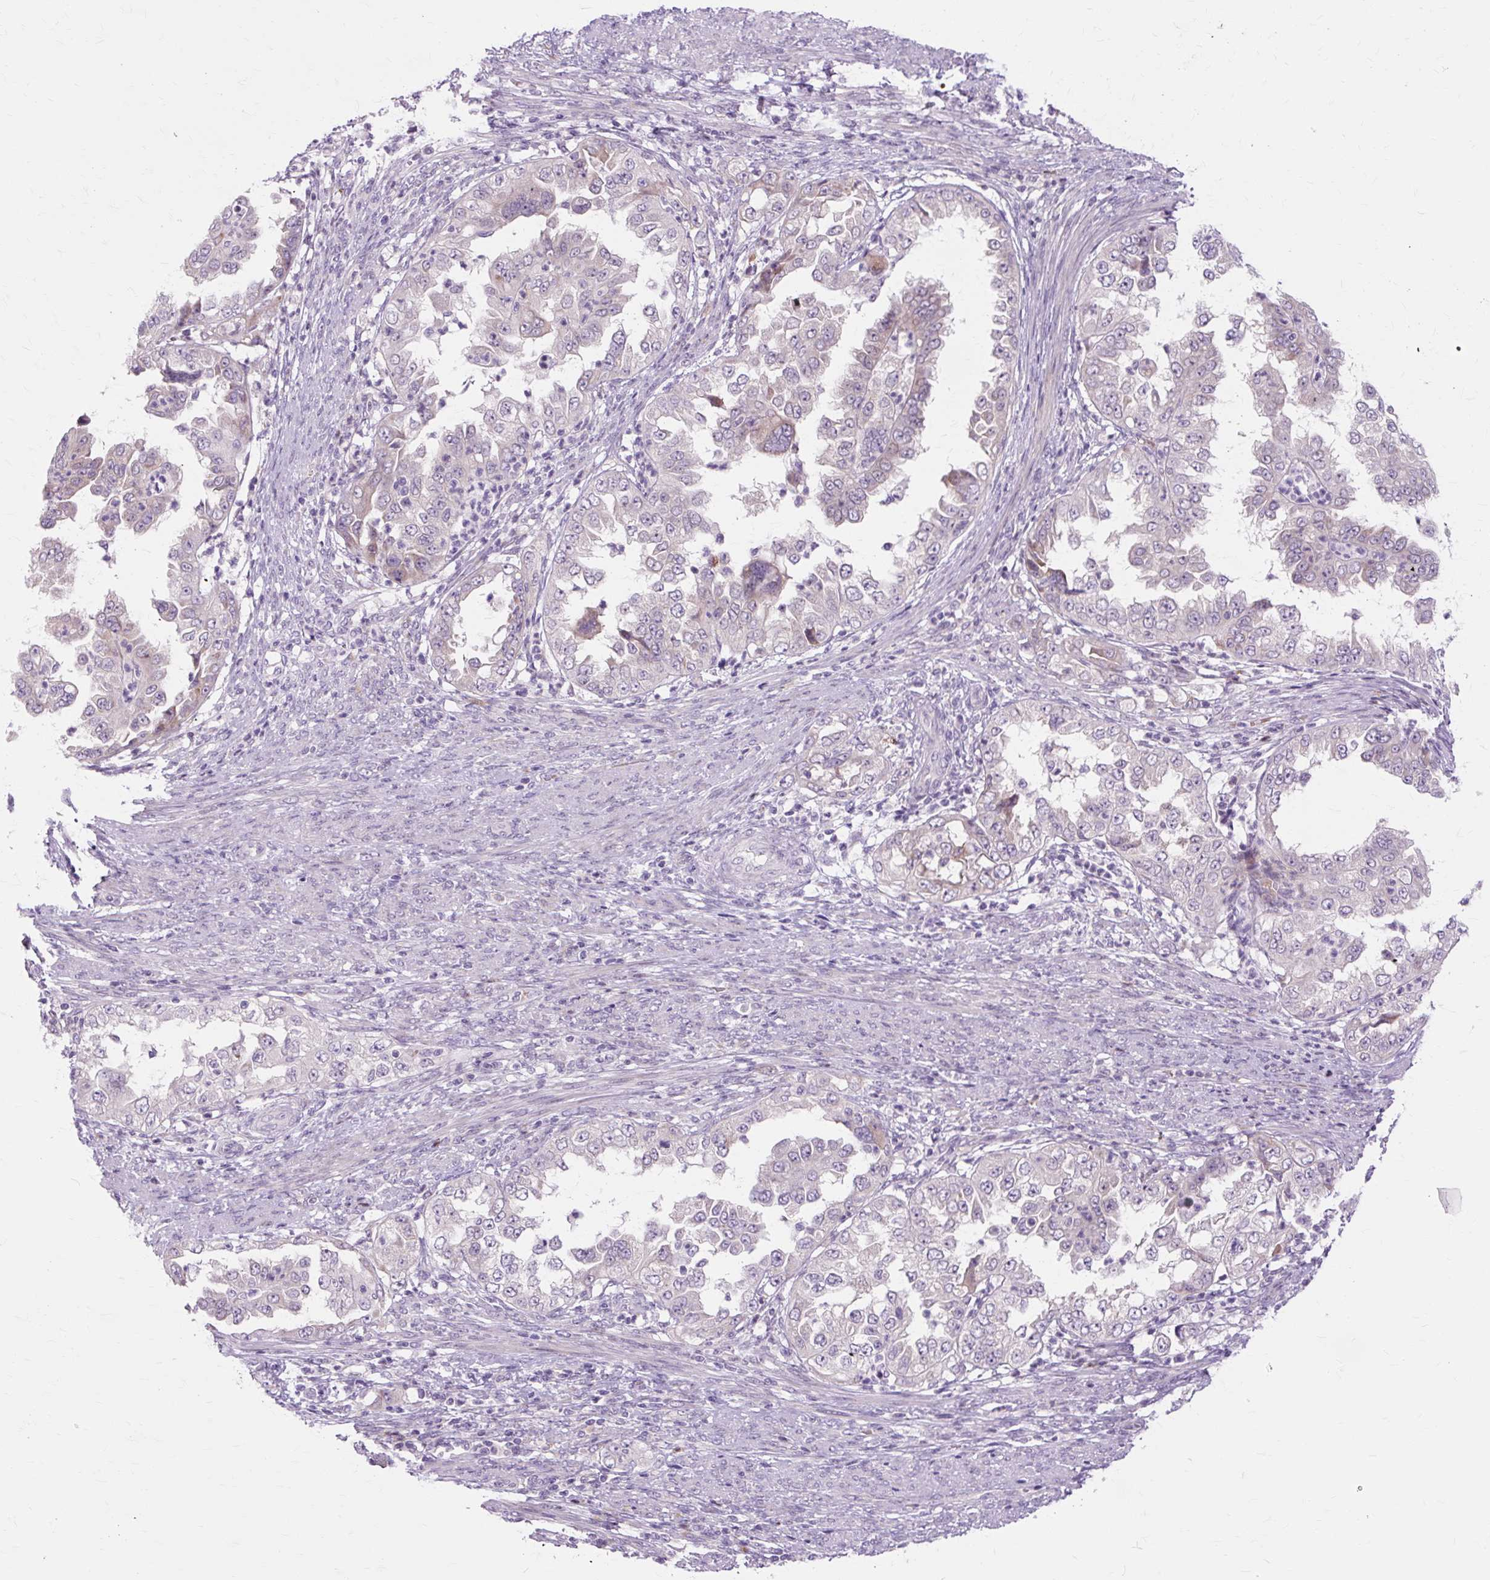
{"staining": {"intensity": "negative", "quantity": "none", "location": "none"}, "tissue": "endometrial cancer", "cell_type": "Tumor cells", "image_type": "cancer", "snomed": [{"axis": "morphology", "description": "Adenocarcinoma, NOS"}, {"axis": "topography", "description": "Endometrium"}], "caption": "Image shows no protein expression in tumor cells of endometrial cancer (adenocarcinoma) tissue. Nuclei are stained in blue.", "gene": "ZNF35", "patient": {"sex": "female", "age": 85}}